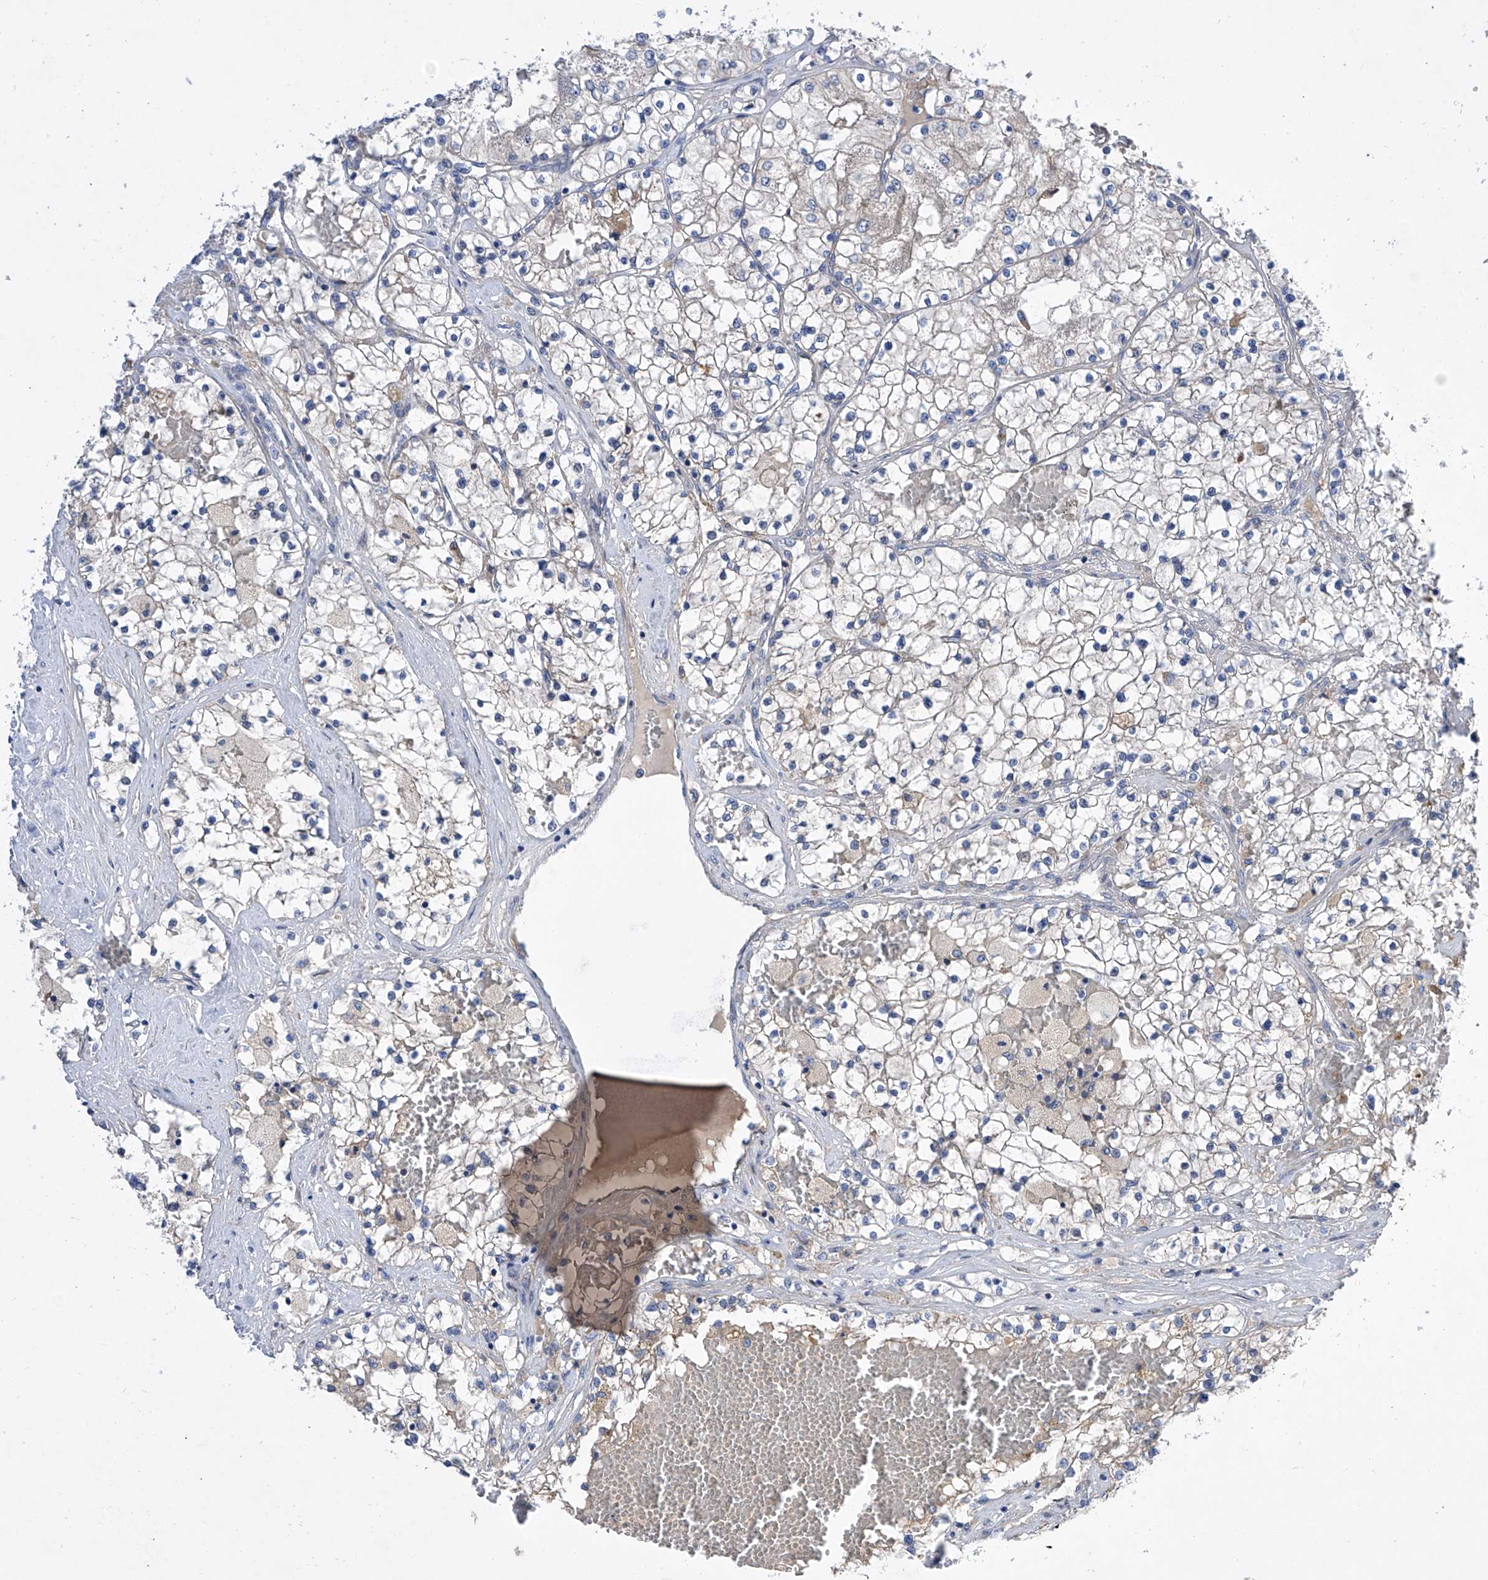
{"staining": {"intensity": "negative", "quantity": "none", "location": "none"}, "tissue": "renal cancer", "cell_type": "Tumor cells", "image_type": "cancer", "snomed": [{"axis": "morphology", "description": "Normal tissue, NOS"}, {"axis": "morphology", "description": "Adenocarcinoma, NOS"}, {"axis": "topography", "description": "Kidney"}], "caption": "This is an immunohistochemistry (IHC) histopathology image of human renal cancer. There is no positivity in tumor cells.", "gene": "SRBD1", "patient": {"sex": "male", "age": 68}}